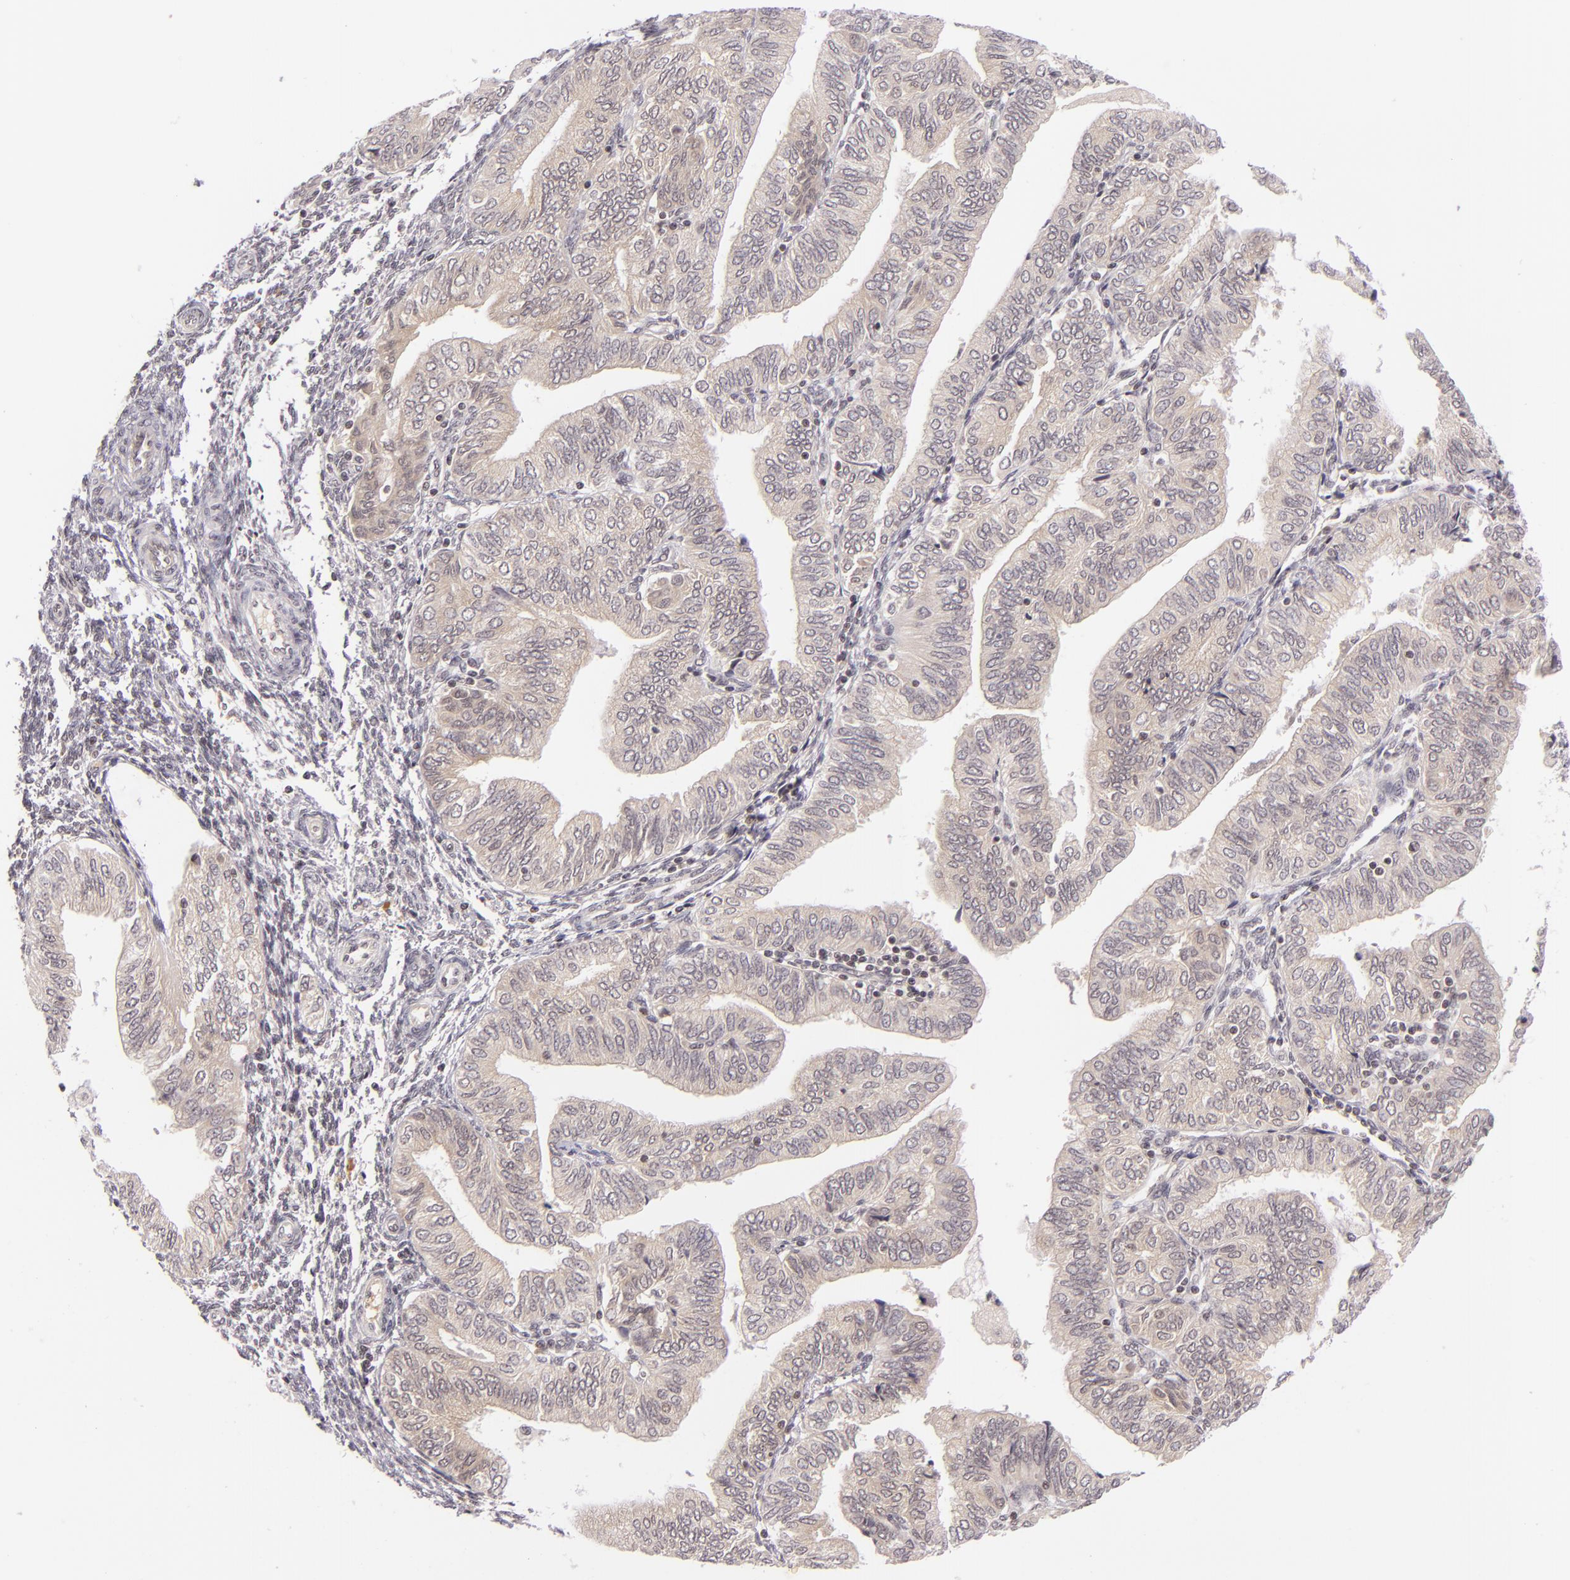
{"staining": {"intensity": "weak", "quantity": "25%-75%", "location": "cytoplasmic/membranous"}, "tissue": "endometrial cancer", "cell_type": "Tumor cells", "image_type": "cancer", "snomed": [{"axis": "morphology", "description": "Adenocarcinoma, NOS"}, {"axis": "topography", "description": "Endometrium"}], "caption": "Endometrial cancer stained with DAB (3,3'-diaminobenzidine) immunohistochemistry (IHC) reveals low levels of weak cytoplasmic/membranous staining in approximately 25%-75% of tumor cells.", "gene": "CASP8", "patient": {"sex": "female", "age": 51}}